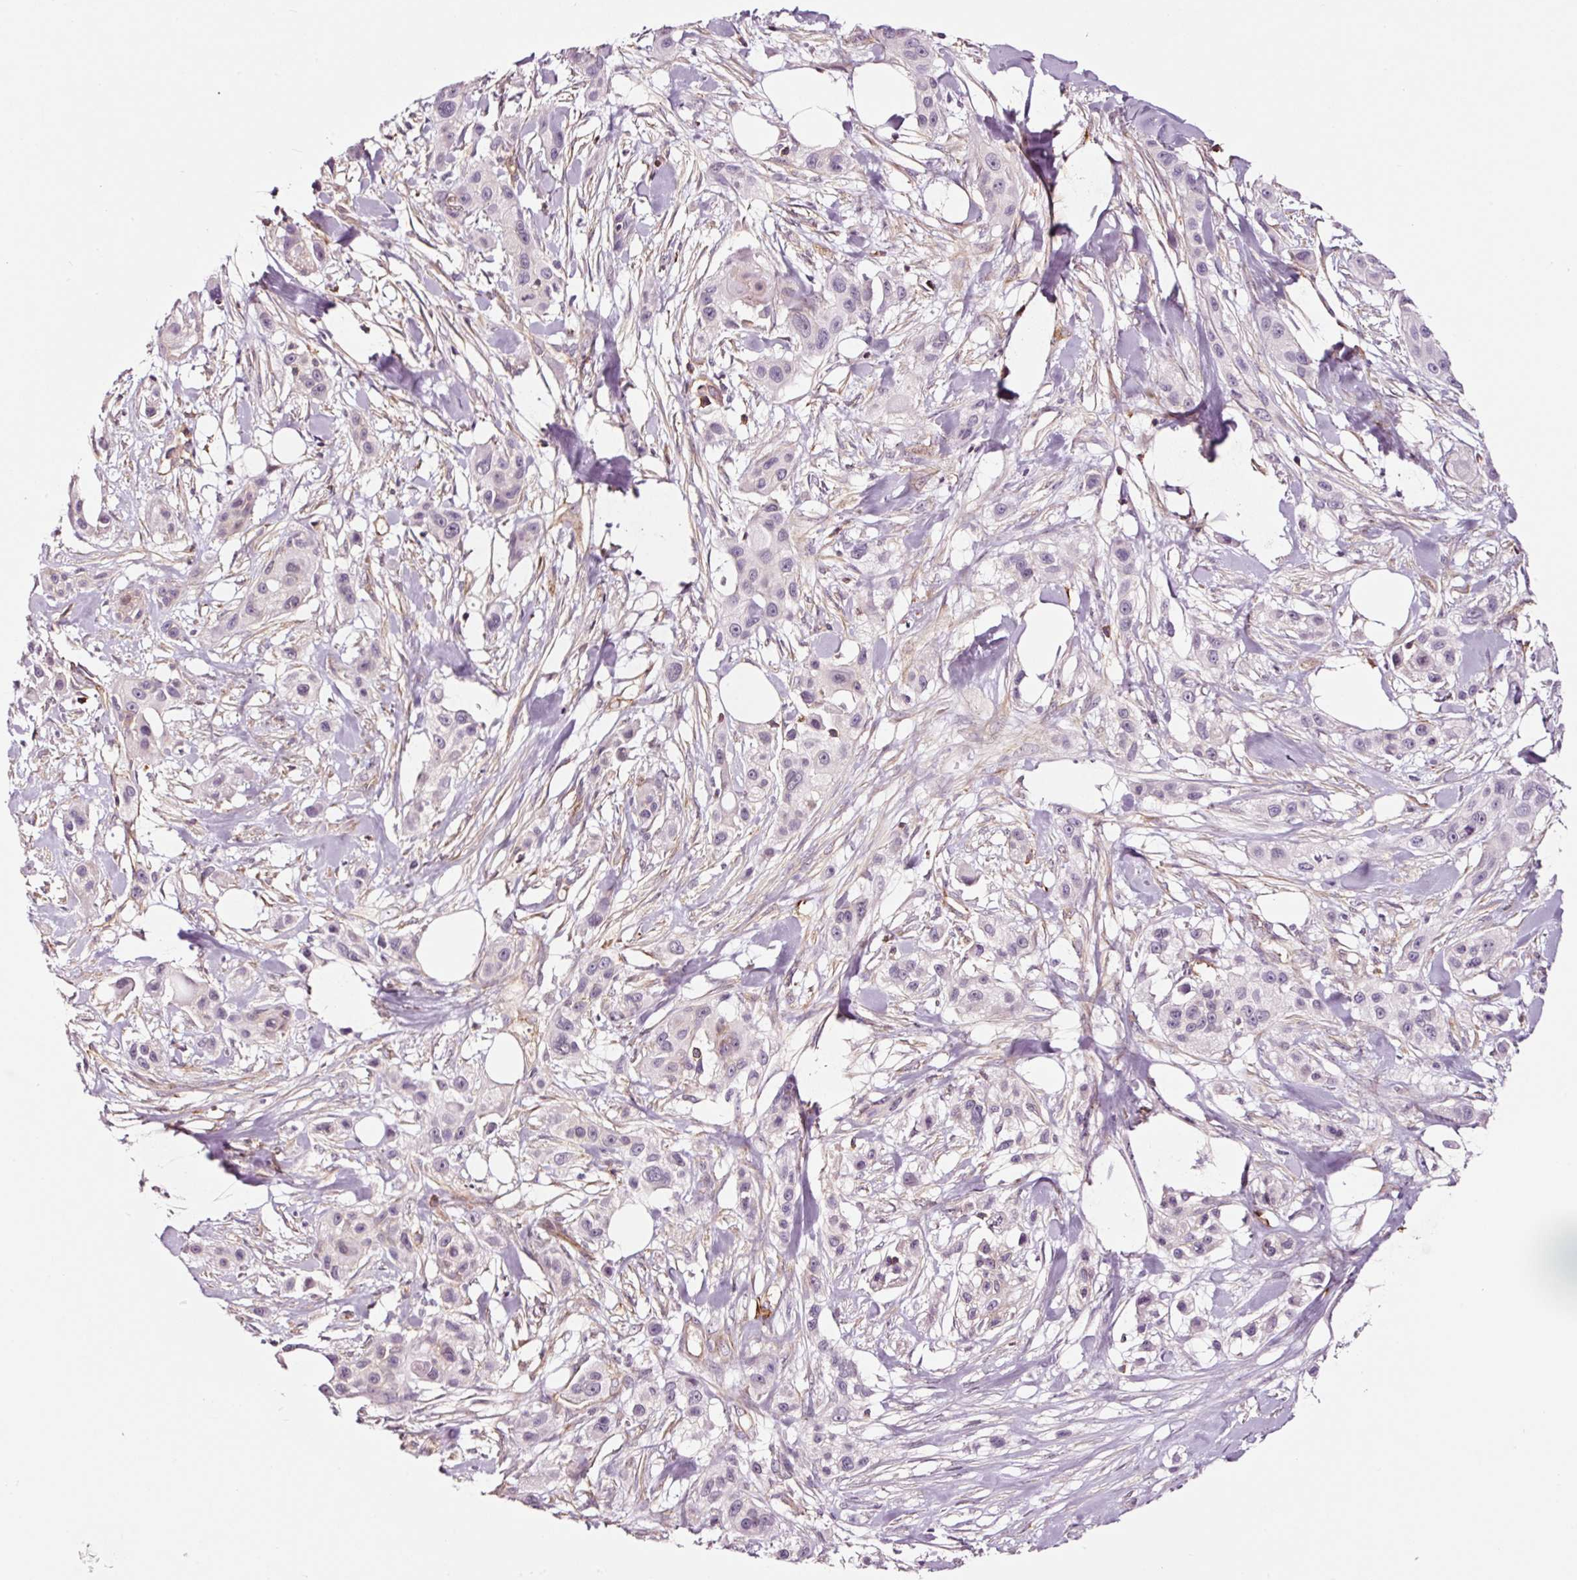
{"staining": {"intensity": "moderate", "quantity": "<25%", "location": "cytoplasmic/membranous"}, "tissue": "skin cancer", "cell_type": "Tumor cells", "image_type": "cancer", "snomed": [{"axis": "morphology", "description": "Squamous cell carcinoma, NOS"}, {"axis": "topography", "description": "Skin"}], "caption": "Skin cancer tissue displays moderate cytoplasmic/membranous expression in about <25% of tumor cells", "gene": "ADD3", "patient": {"sex": "male", "age": 63}}